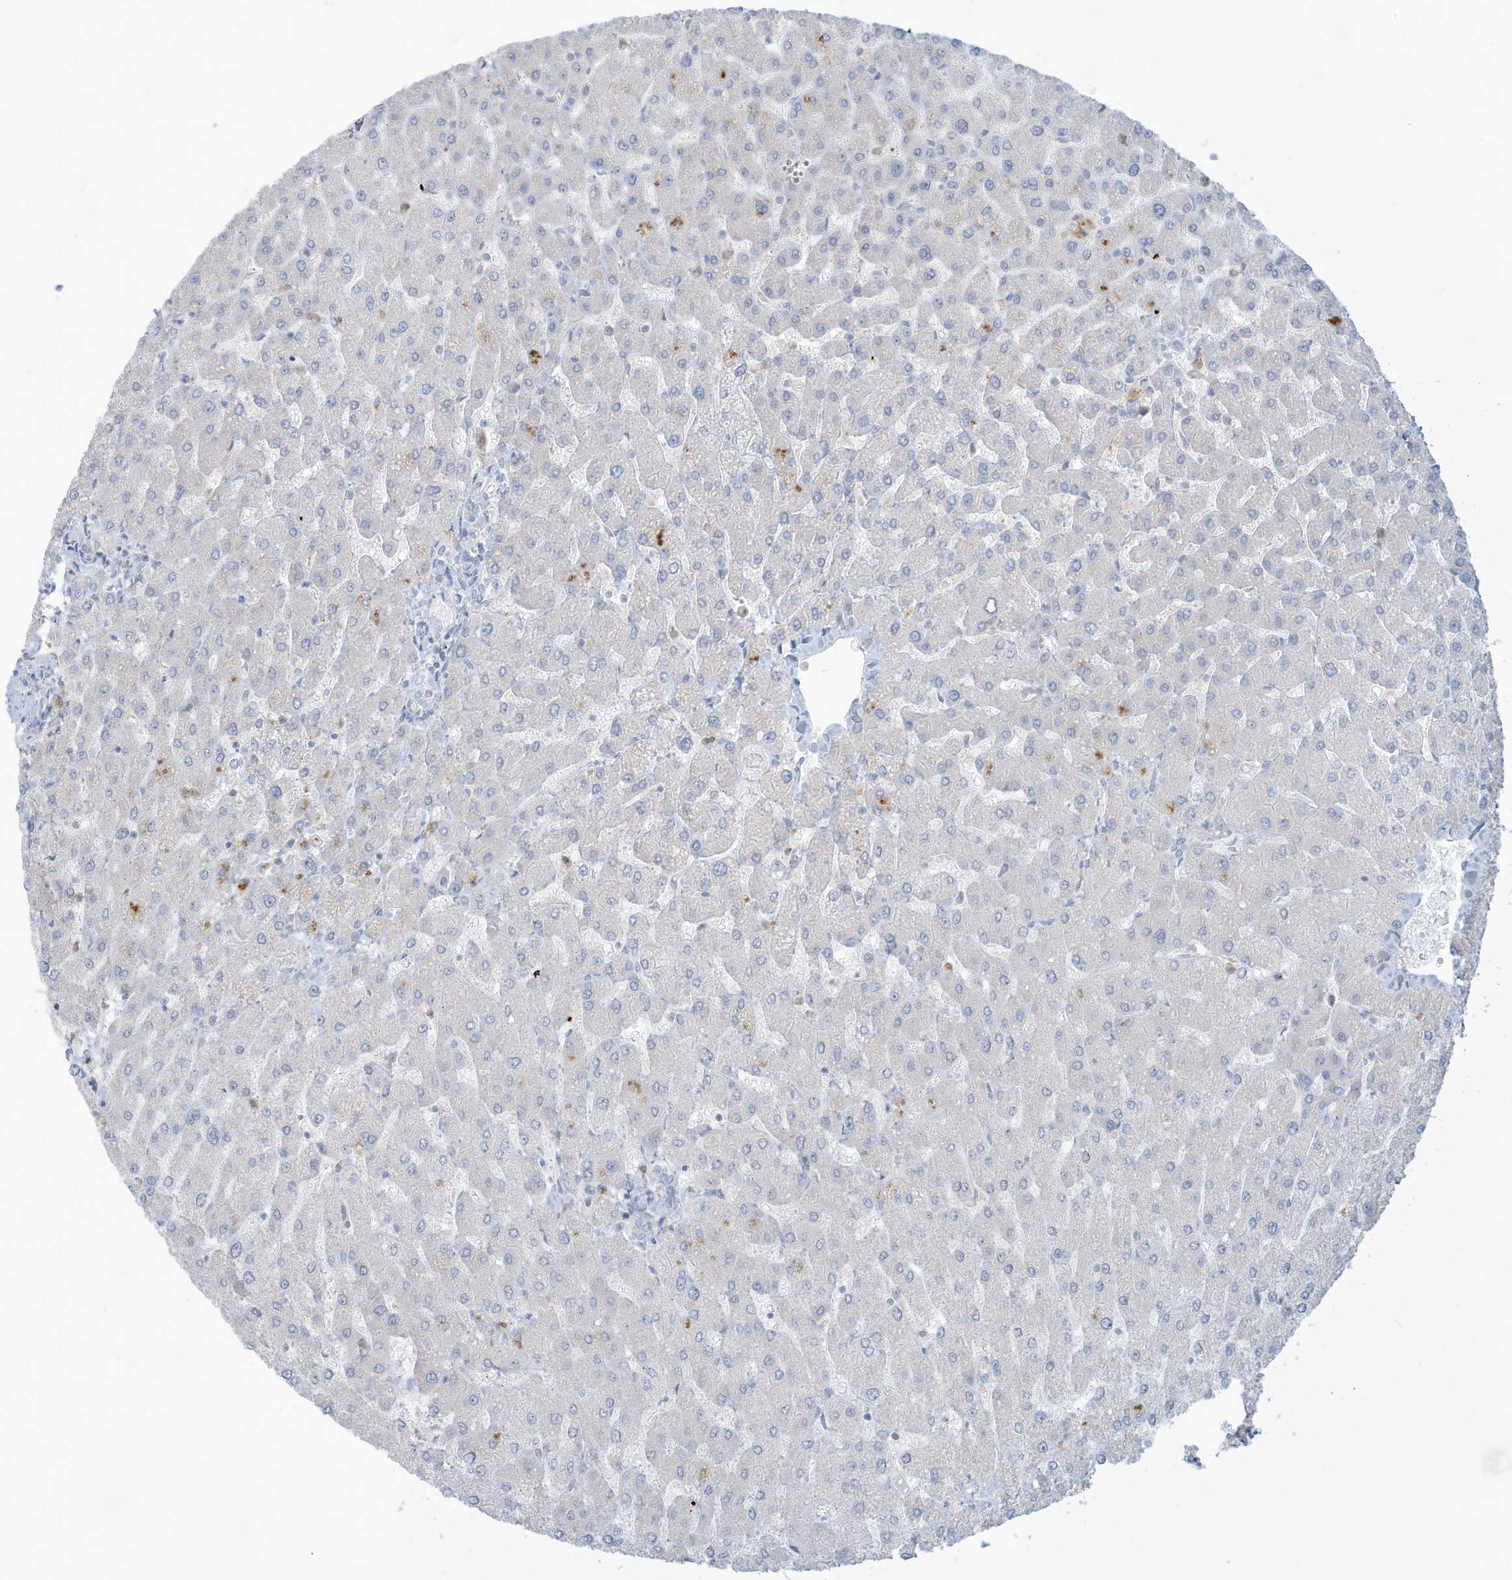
{"staining": {"intensity": "negative", "quantity": "none", "location": "none"}, "tissue": "liver", "cell_type": "Cholangiocytes", "image_type": "normal", "snomed": [{"axis": "morphology", "description": "Normal tissue, NOS"}, {"axis": "topography", "description": "Liver"}], "caption": "Cholangiocytes show no significant staining in normal liver.", "gene": "NOTO", "patient": {"sex": "male", "age": 55}}